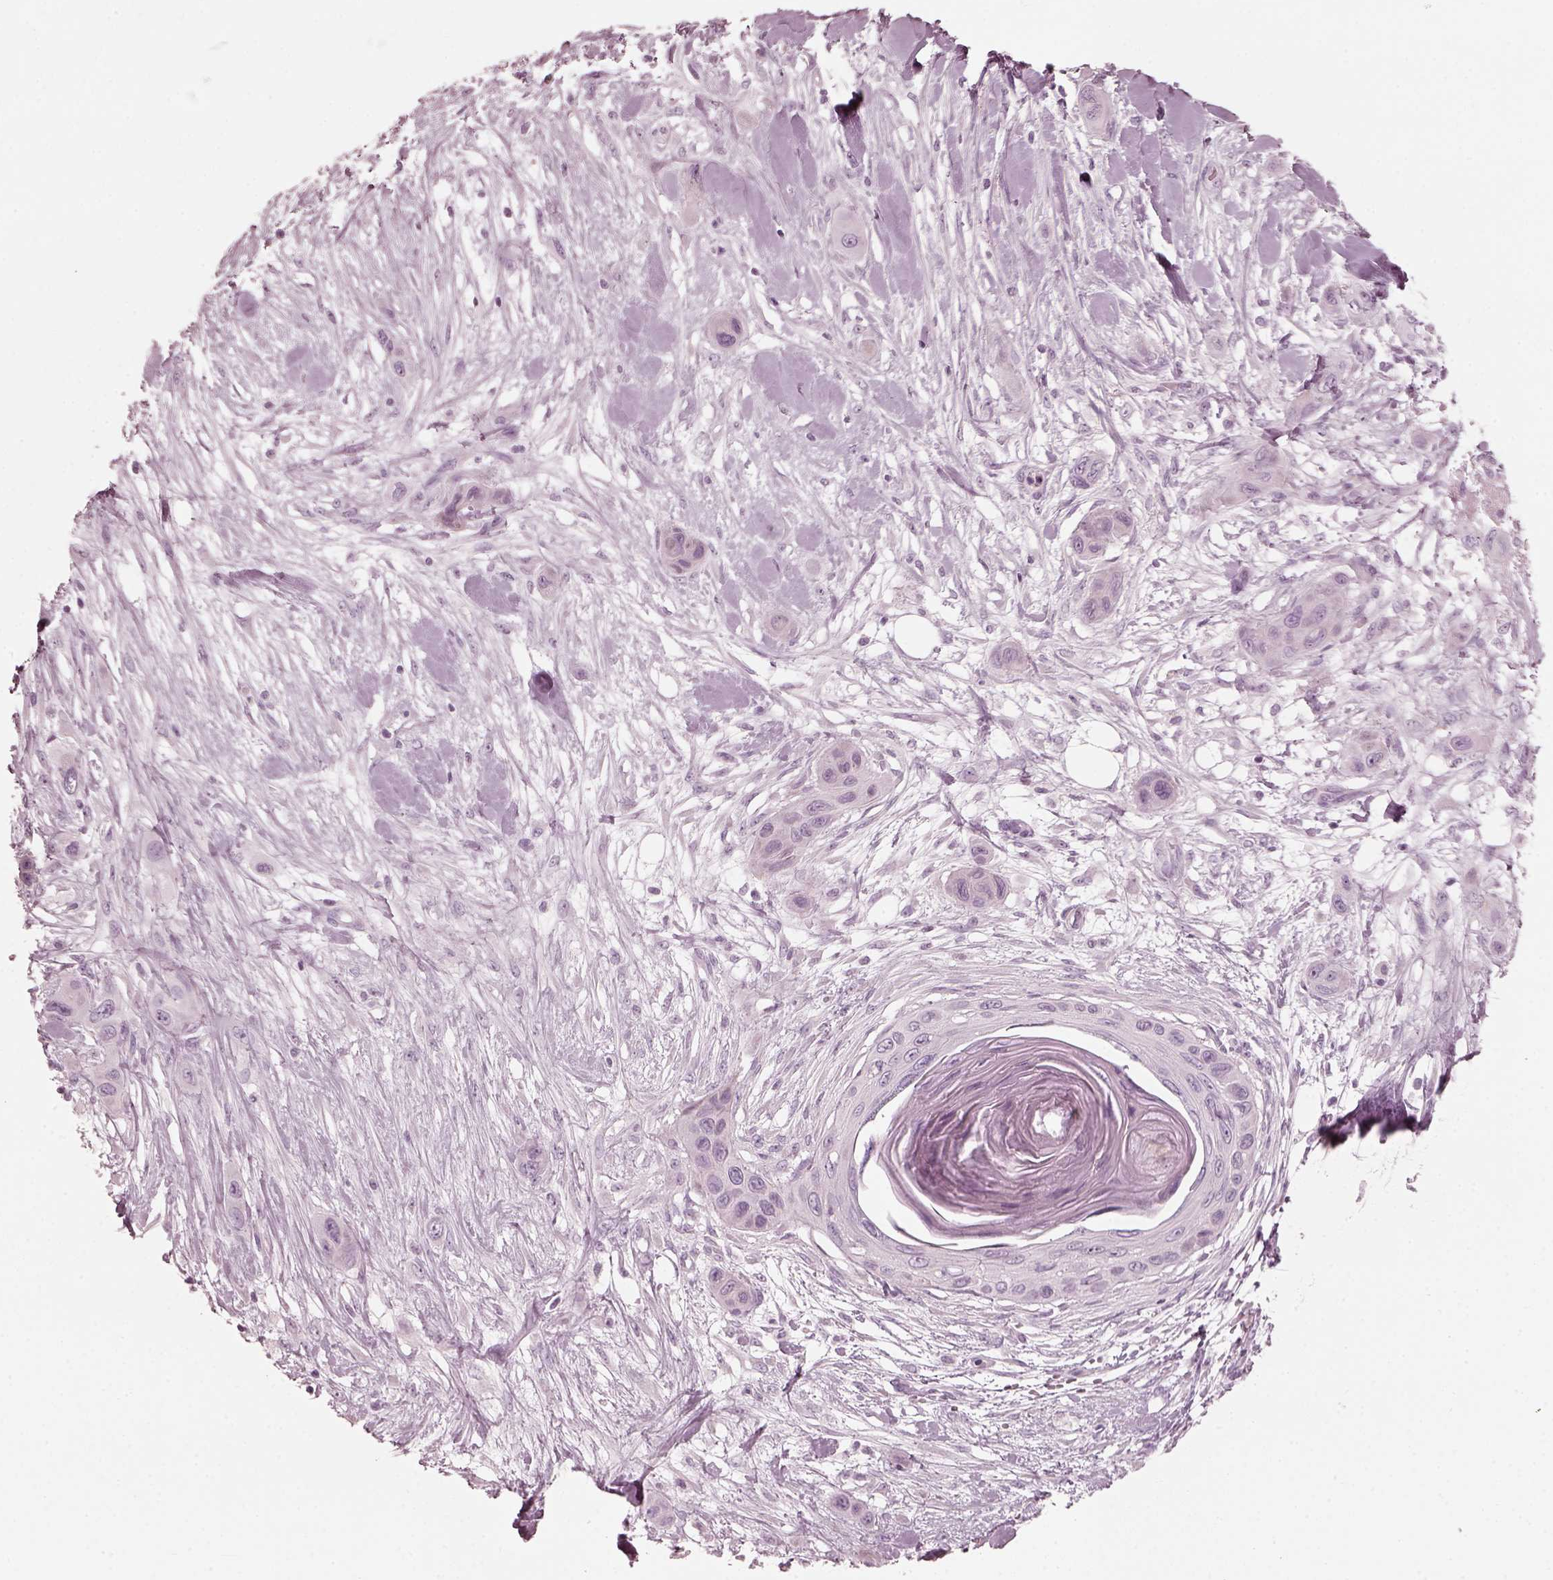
{"staining": {"intensity": "negative", "quantity": "none", "location": "none"}, "tissue": "skin cancer", "cell_type": "Tumor cells", "image_type": "cancer", "snomed": [{"axis": "morphology", "description": "Squamous cell carcinoma, NOS"}, {"axis": "topography", "description": "Skin"}], "caption": "DAB (3,3'-diaminobenzidine) immunohistochemical staining of skin cancer shows no significant expression in tumor cells.", "gene": "SAXO2", "patient": {"sex": "male", "age": 79}}